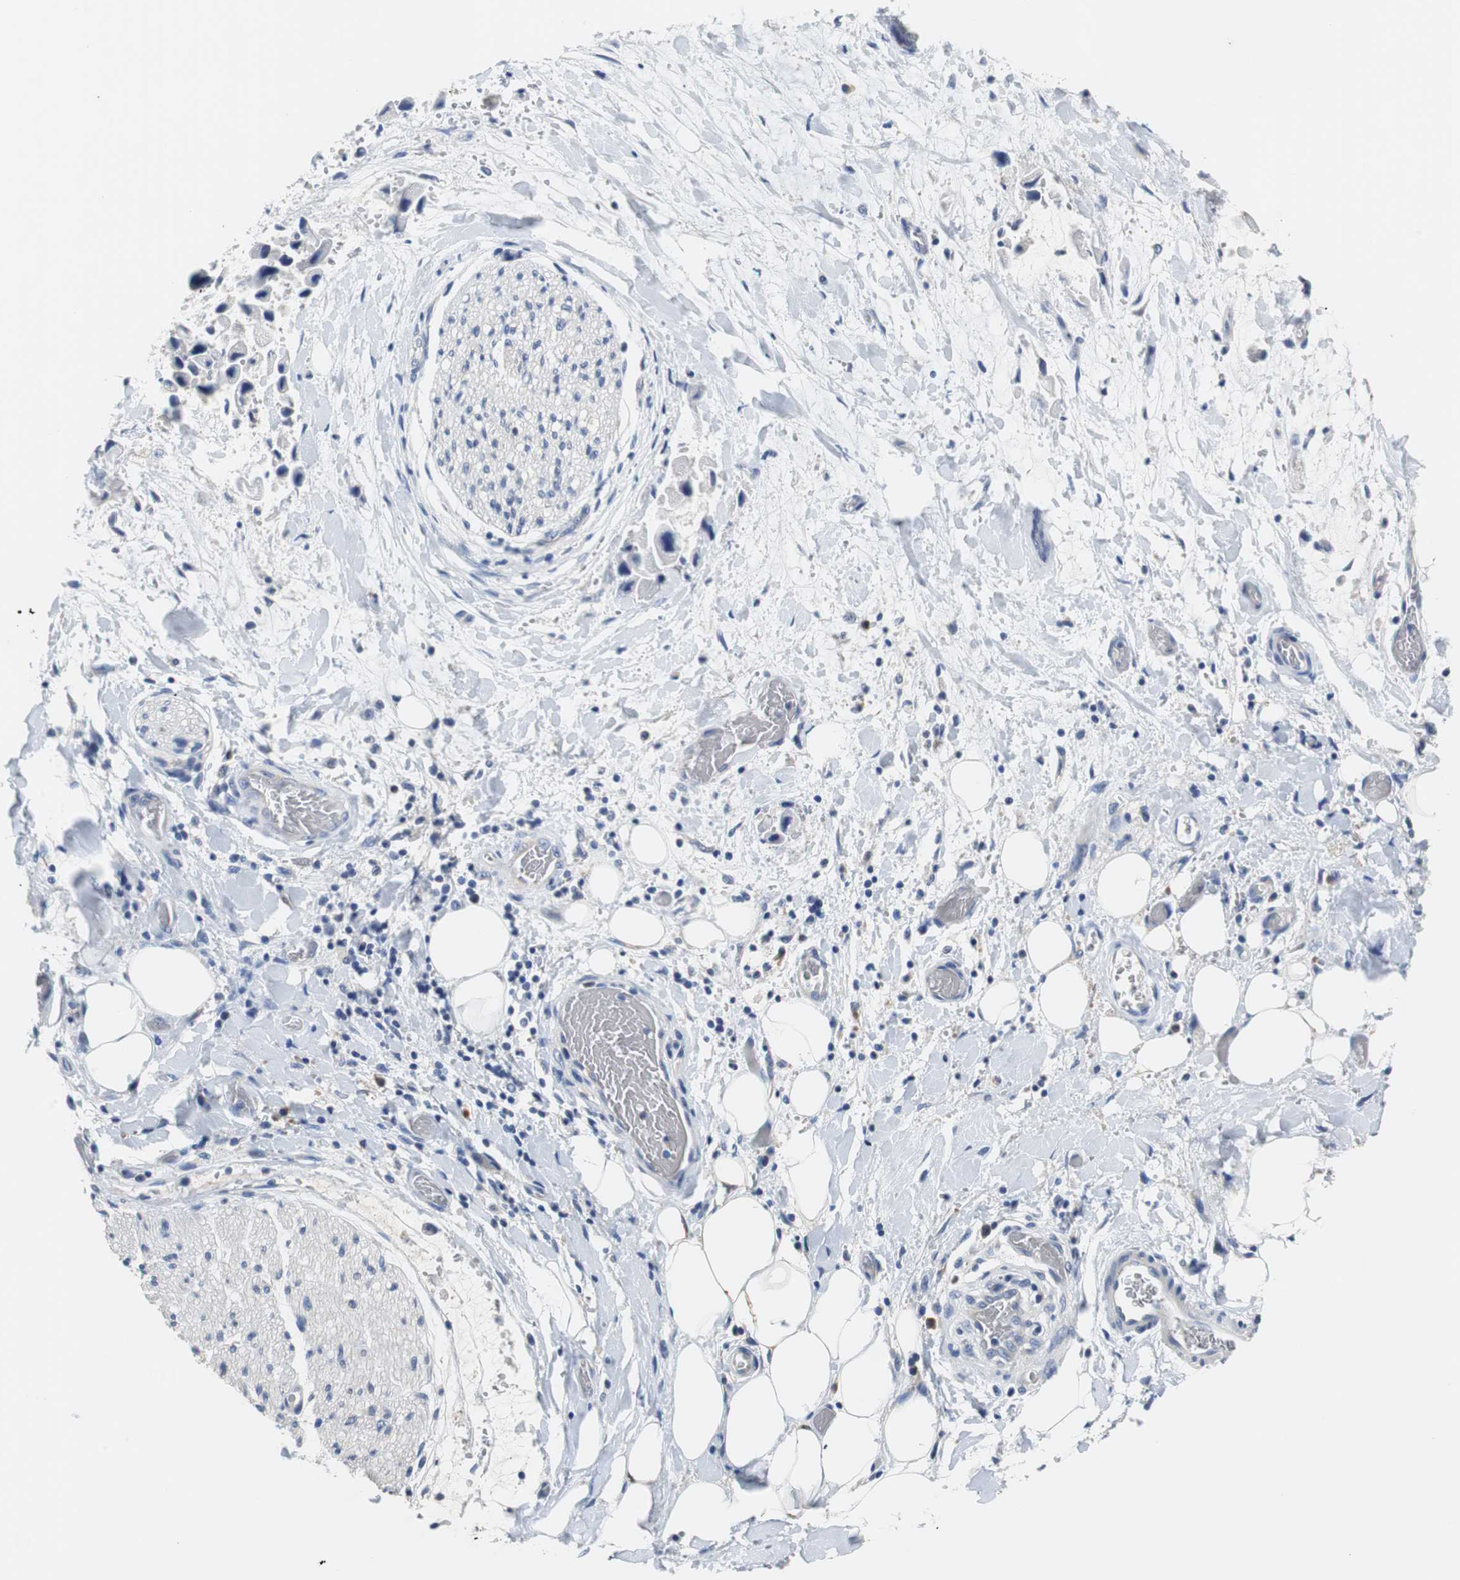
{"staining": {"intensity": "negative", "quantity": "none", "location": "none"}, "tissue": "adipose tissue", "cell_type": "Adipocytes", "image_type": "normal", "snomed": [{"axis": "morphology", "description": "Normal tissue, NOS"}, {"axis": "morphology", "description": "Cholangiocarcinoma"}, {"axis": "topography", "description": "Liver"}, {"axis": "topography", "description": "Peripheral nerve tissue"}], "caption": "This is an immunohistochemistry (IHC) micrograph of benign human adipose tissue. There is no positivity in adipocytes.", "gene": "PCK1", "patient": {"sex": "male", "age": 50}}